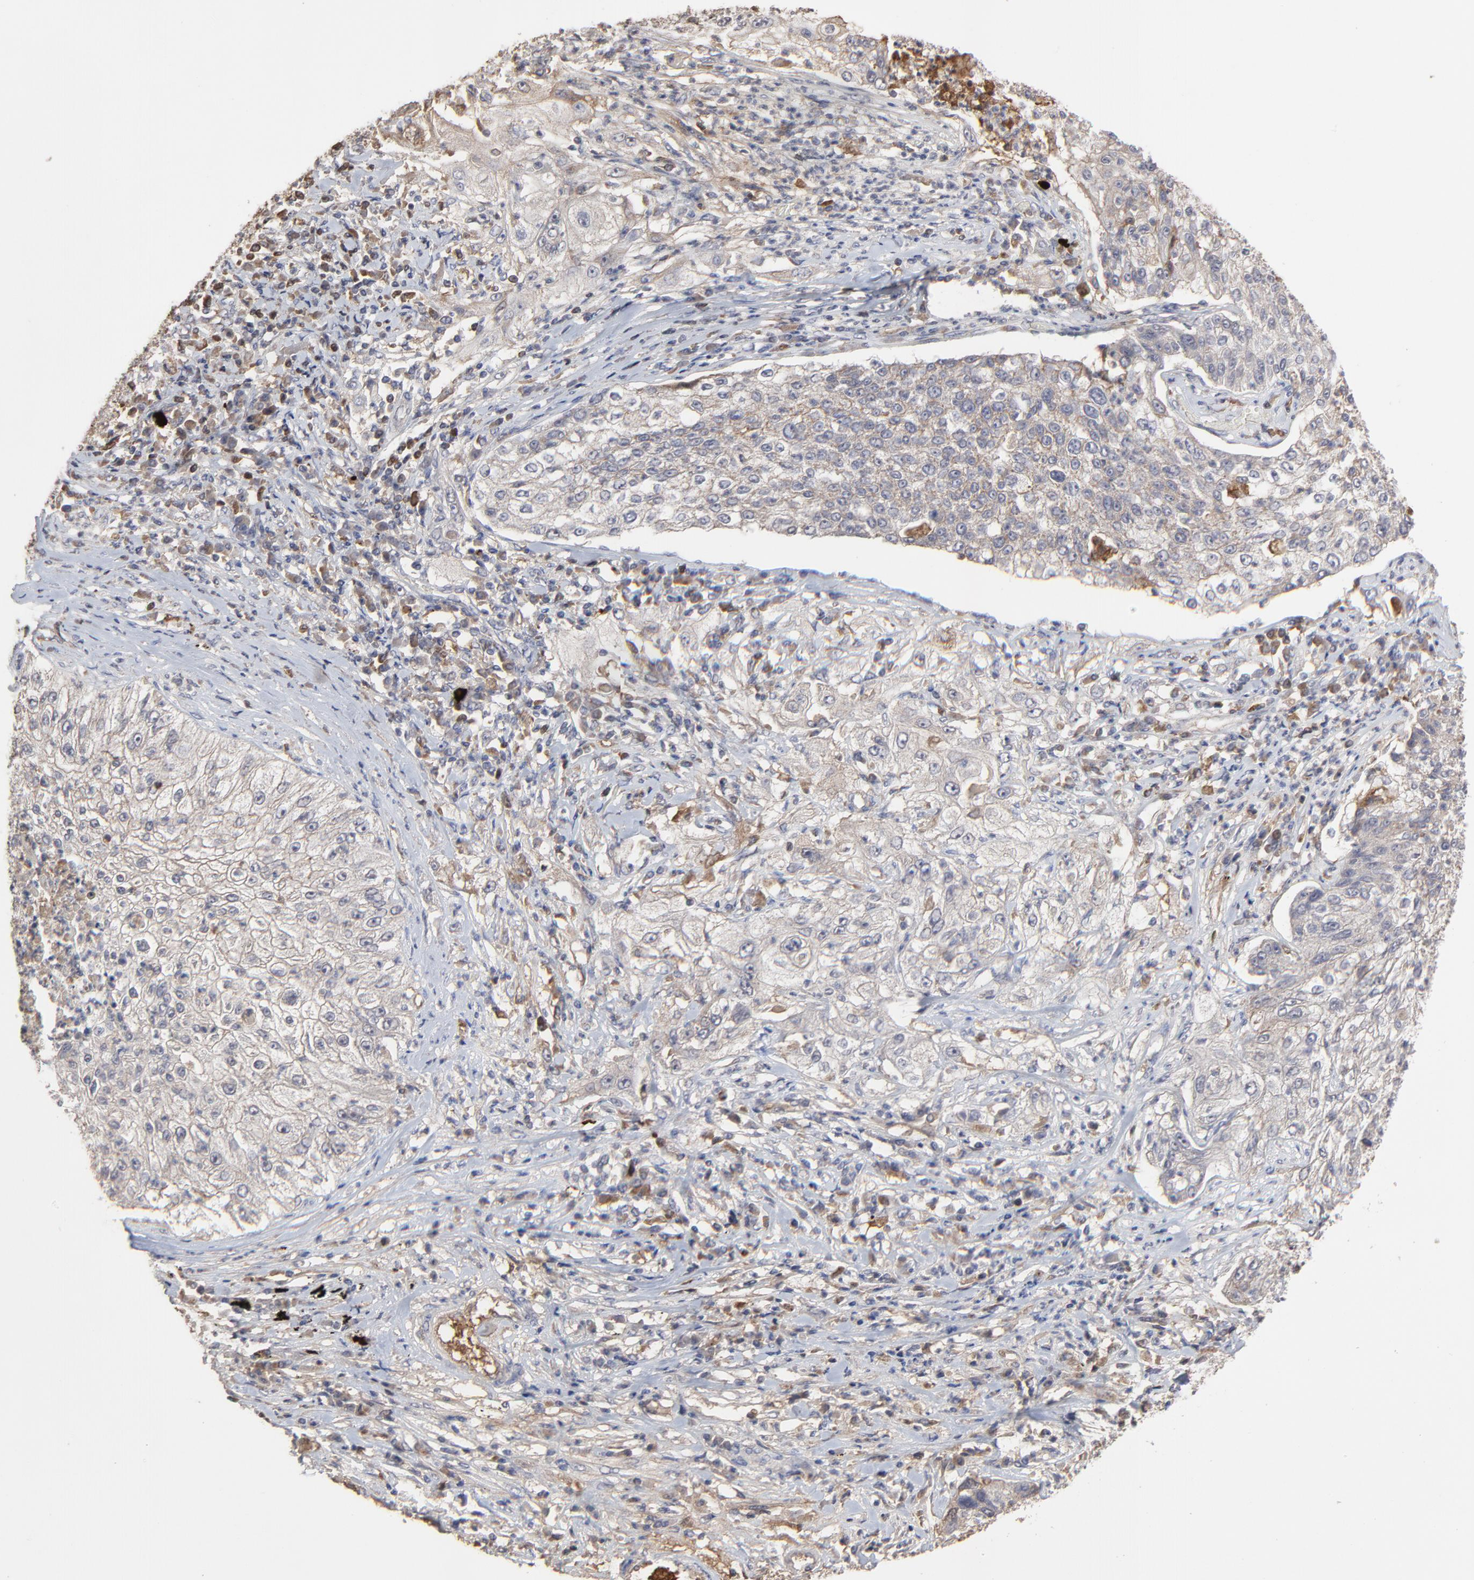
{"staining": {"intensity": "negative", "quantity": "none", "location": "none"}, "tissue": "lung cancer", "cell_type": "Tumor cells", "image_type": "cancer", "snomed": [{"axis": "morphology", "description": "Inflammation, NOS"}, {"axis": "morphology", "description": "Squamous cell carcinoma, NOS"}, {"axis": "topography", "description": "Lymph node"}, {"axis": "topography", "description": "Soft tissue"}, {"axis": "topography", "description": "Lung"}], "caption": "The photomicrograph demonstrates no staining of tumor cells in lung cancer.", "gene": "VPREB3", "patient": {"sex": "male", "age": 66}}